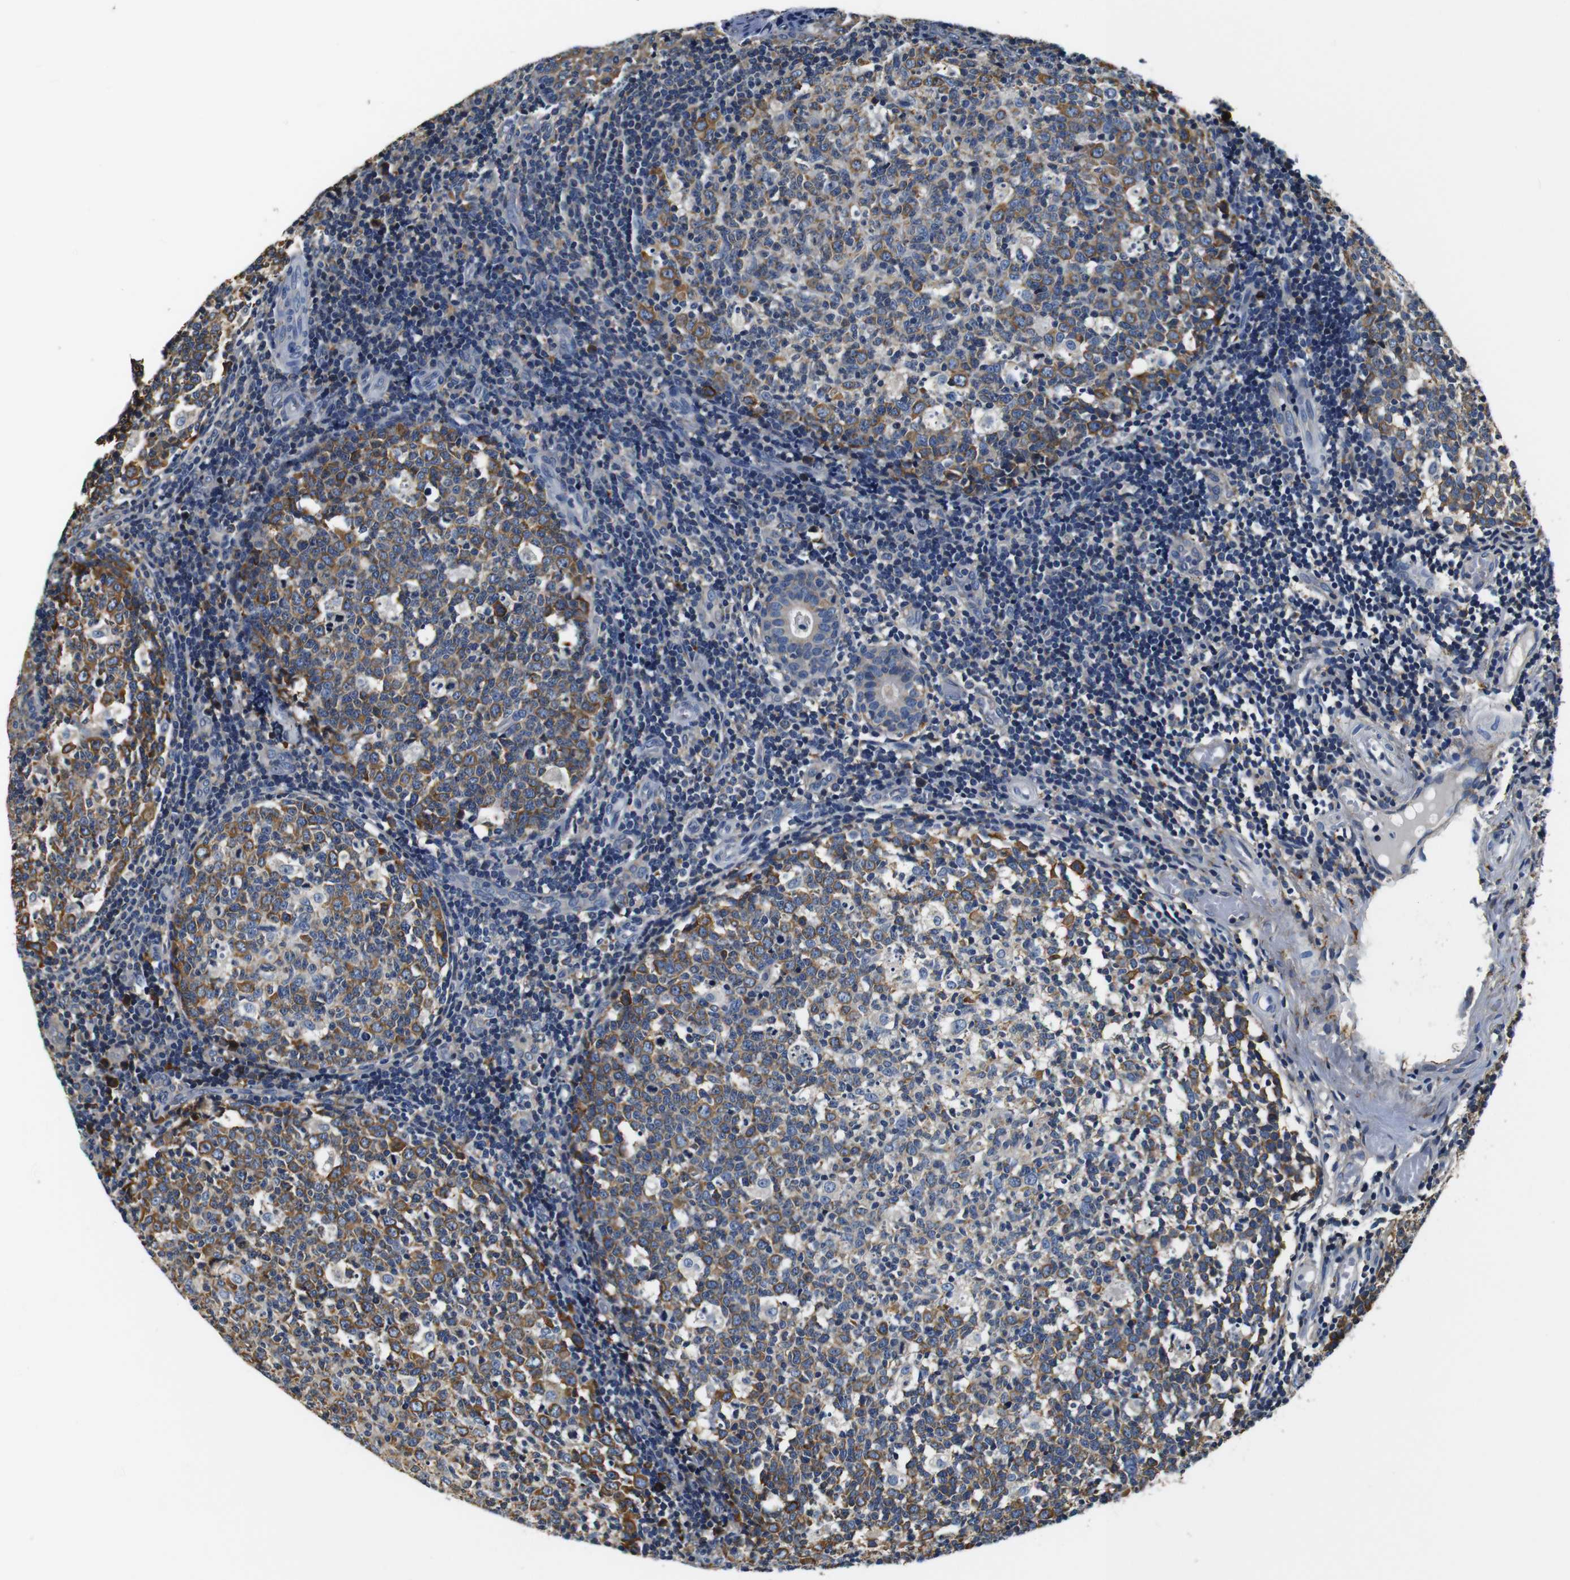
{"staining": {"intensity": "moderate", "quantity": ">75%", "location": "cytoplasmic/membranous"}, "tissue": "tonsil", "cell_type": "Germinal center cells", "image_type": "normal", "snomed": [{"axis": "morphology", "description": "Normal tissue, NOS"}, {"axis": "topography", "description": "Tonsil"}], "caption": "The immunohistochemical stain shows moderate cytoplasmic/membranous positivity in germinal center cells of normal tonsil.", "gene": "COL1A1", "patient": {"sex": "female", "age": 19}}